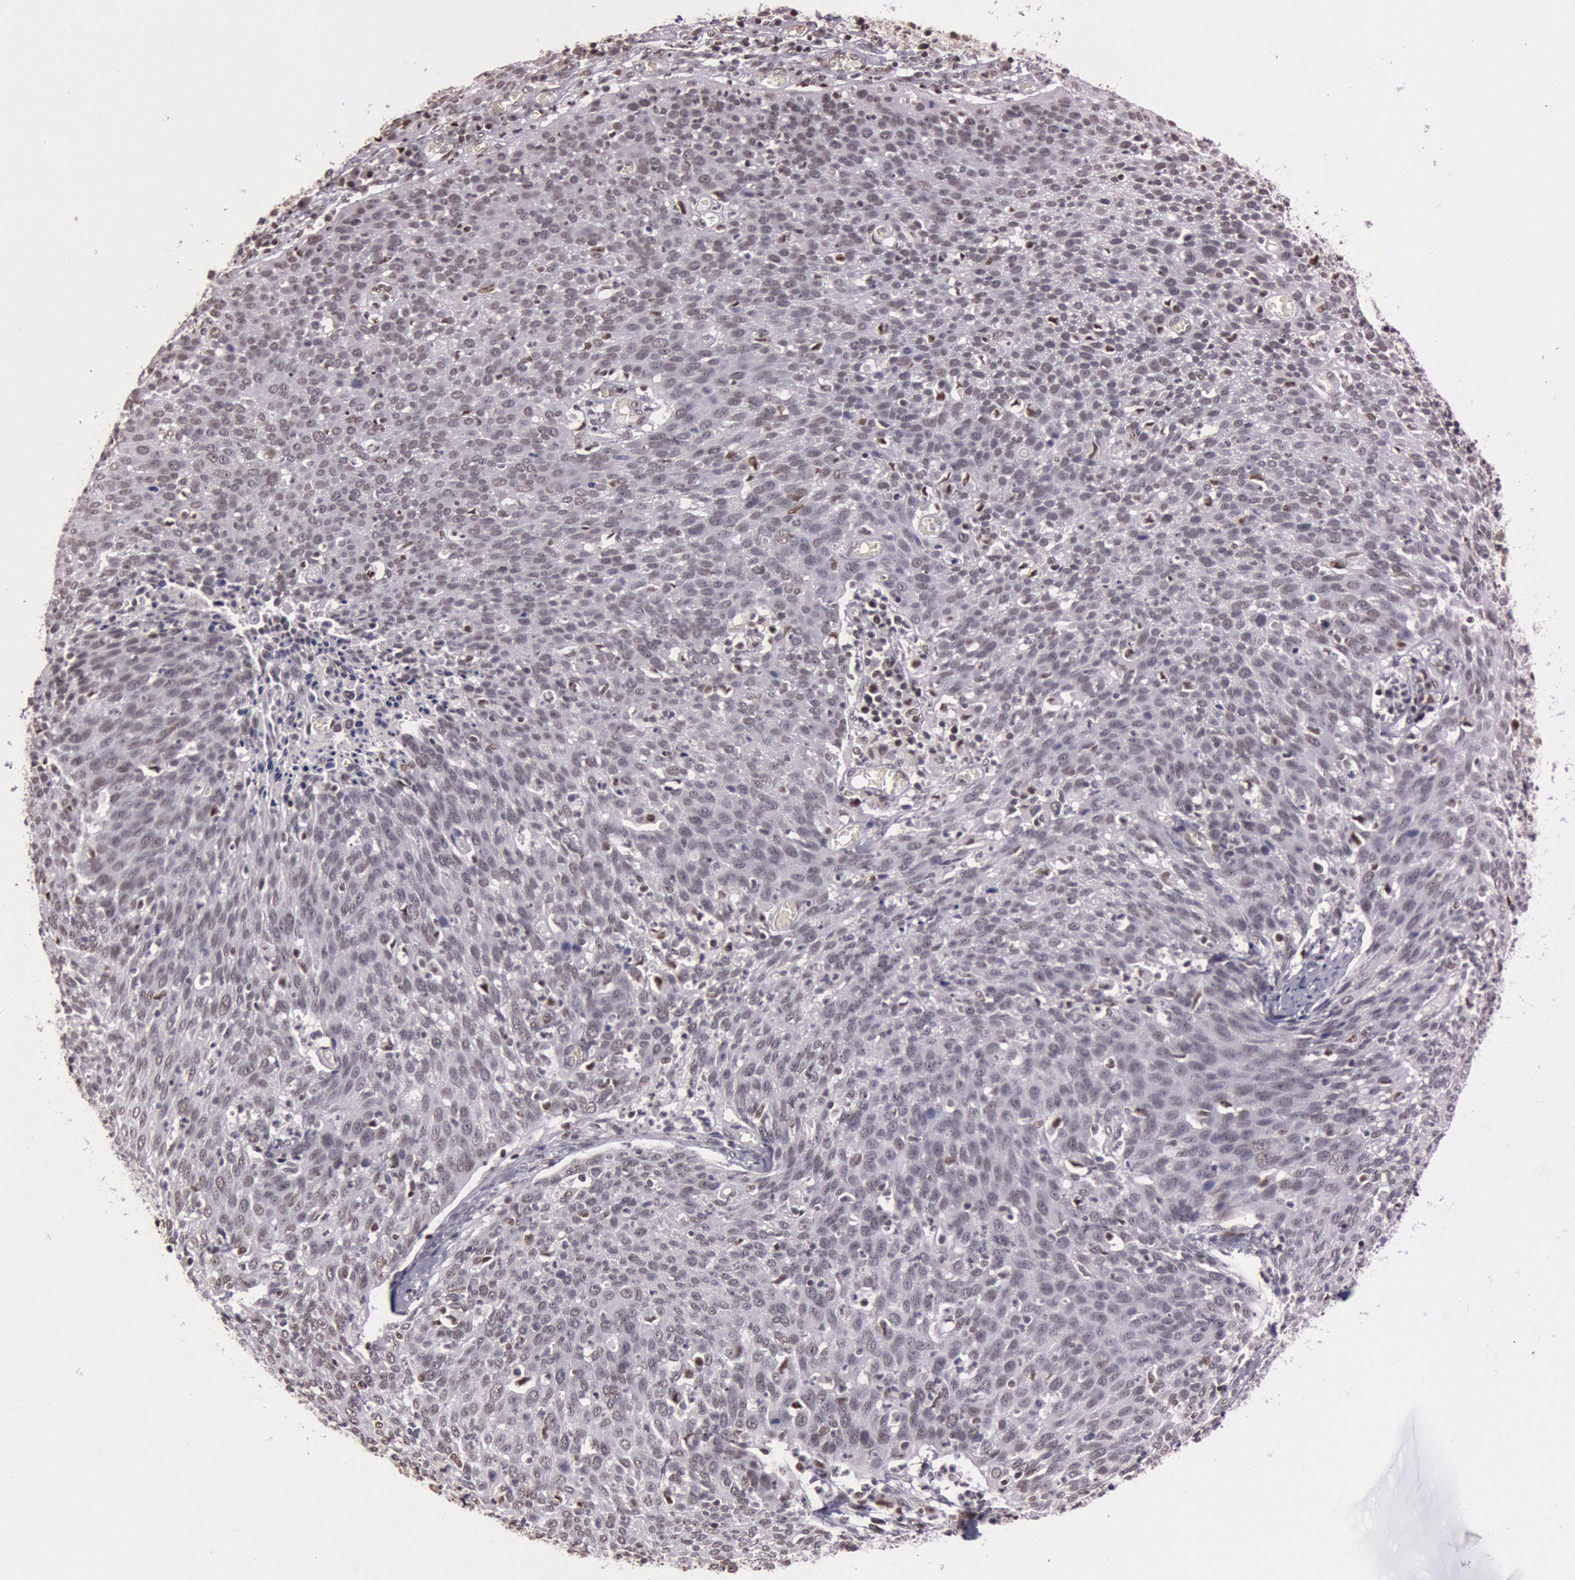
{"staining": {"intensity": "weak", "quantity": "<25%", "location": "nuclear"}, "tissue": "cervical cancer", "cell_type": "Tumor cells", "image_type": "cancer", "snomed": [{"axis": "morphology", "description": "Squamous cell carcinoma, NOS"}, {"axis": "topography", "description": "Cervix"}], "caption": "IHC of cervical cancer exhibits no expression in tumor cells.", "gene": "TASL", "patient": {"sex": "female", "age": 38}}